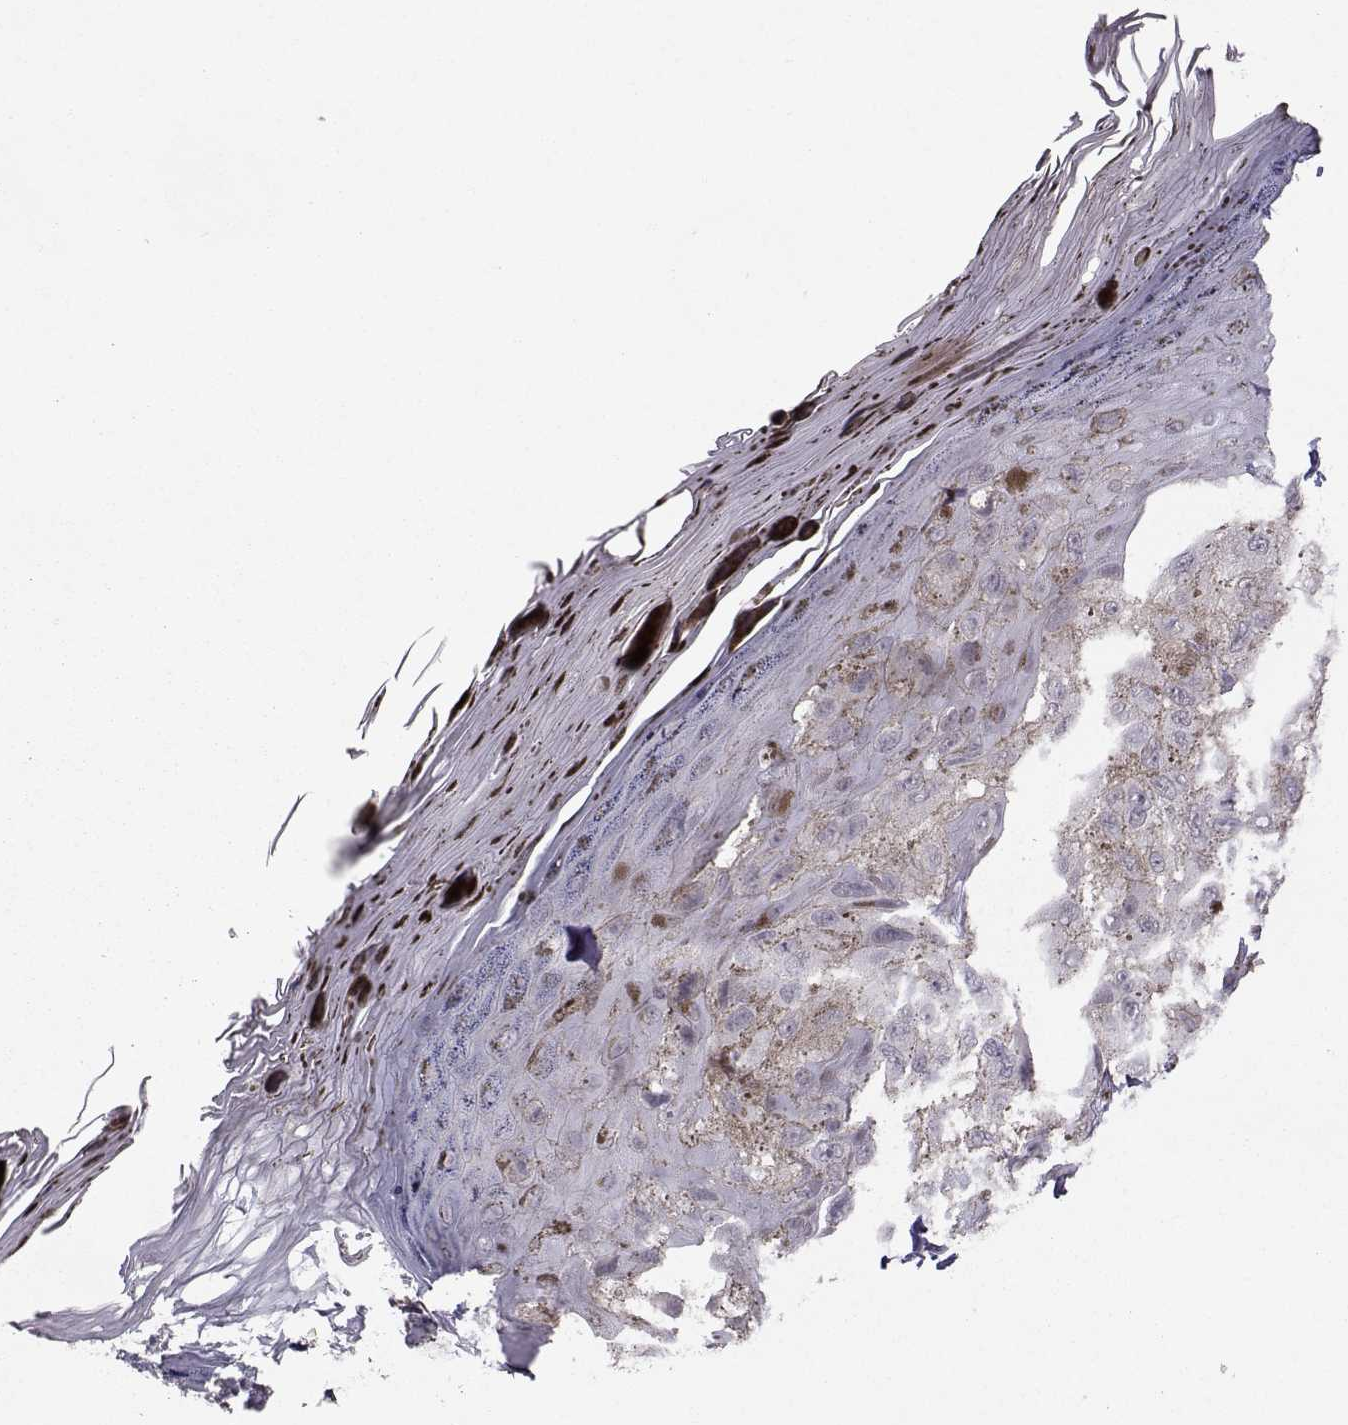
{"staining": {"intensity": "negative", "quantity": "none", "location": "none"}, "tissue": "melanoma", "cell_type": "Tumor cells", "image_type": "cancer", "snomed": [{"axis": "morphology", "description": "Malignant melanoma, NOS"}, {"axis": "topography", "description": "Skin"}], "caption": "Immunohistochemical staining of human malignant melanoma displays no significant staining in tumor cells.", "gene": "LIN28A", "patient": {"sex": "male", "age": 36}}